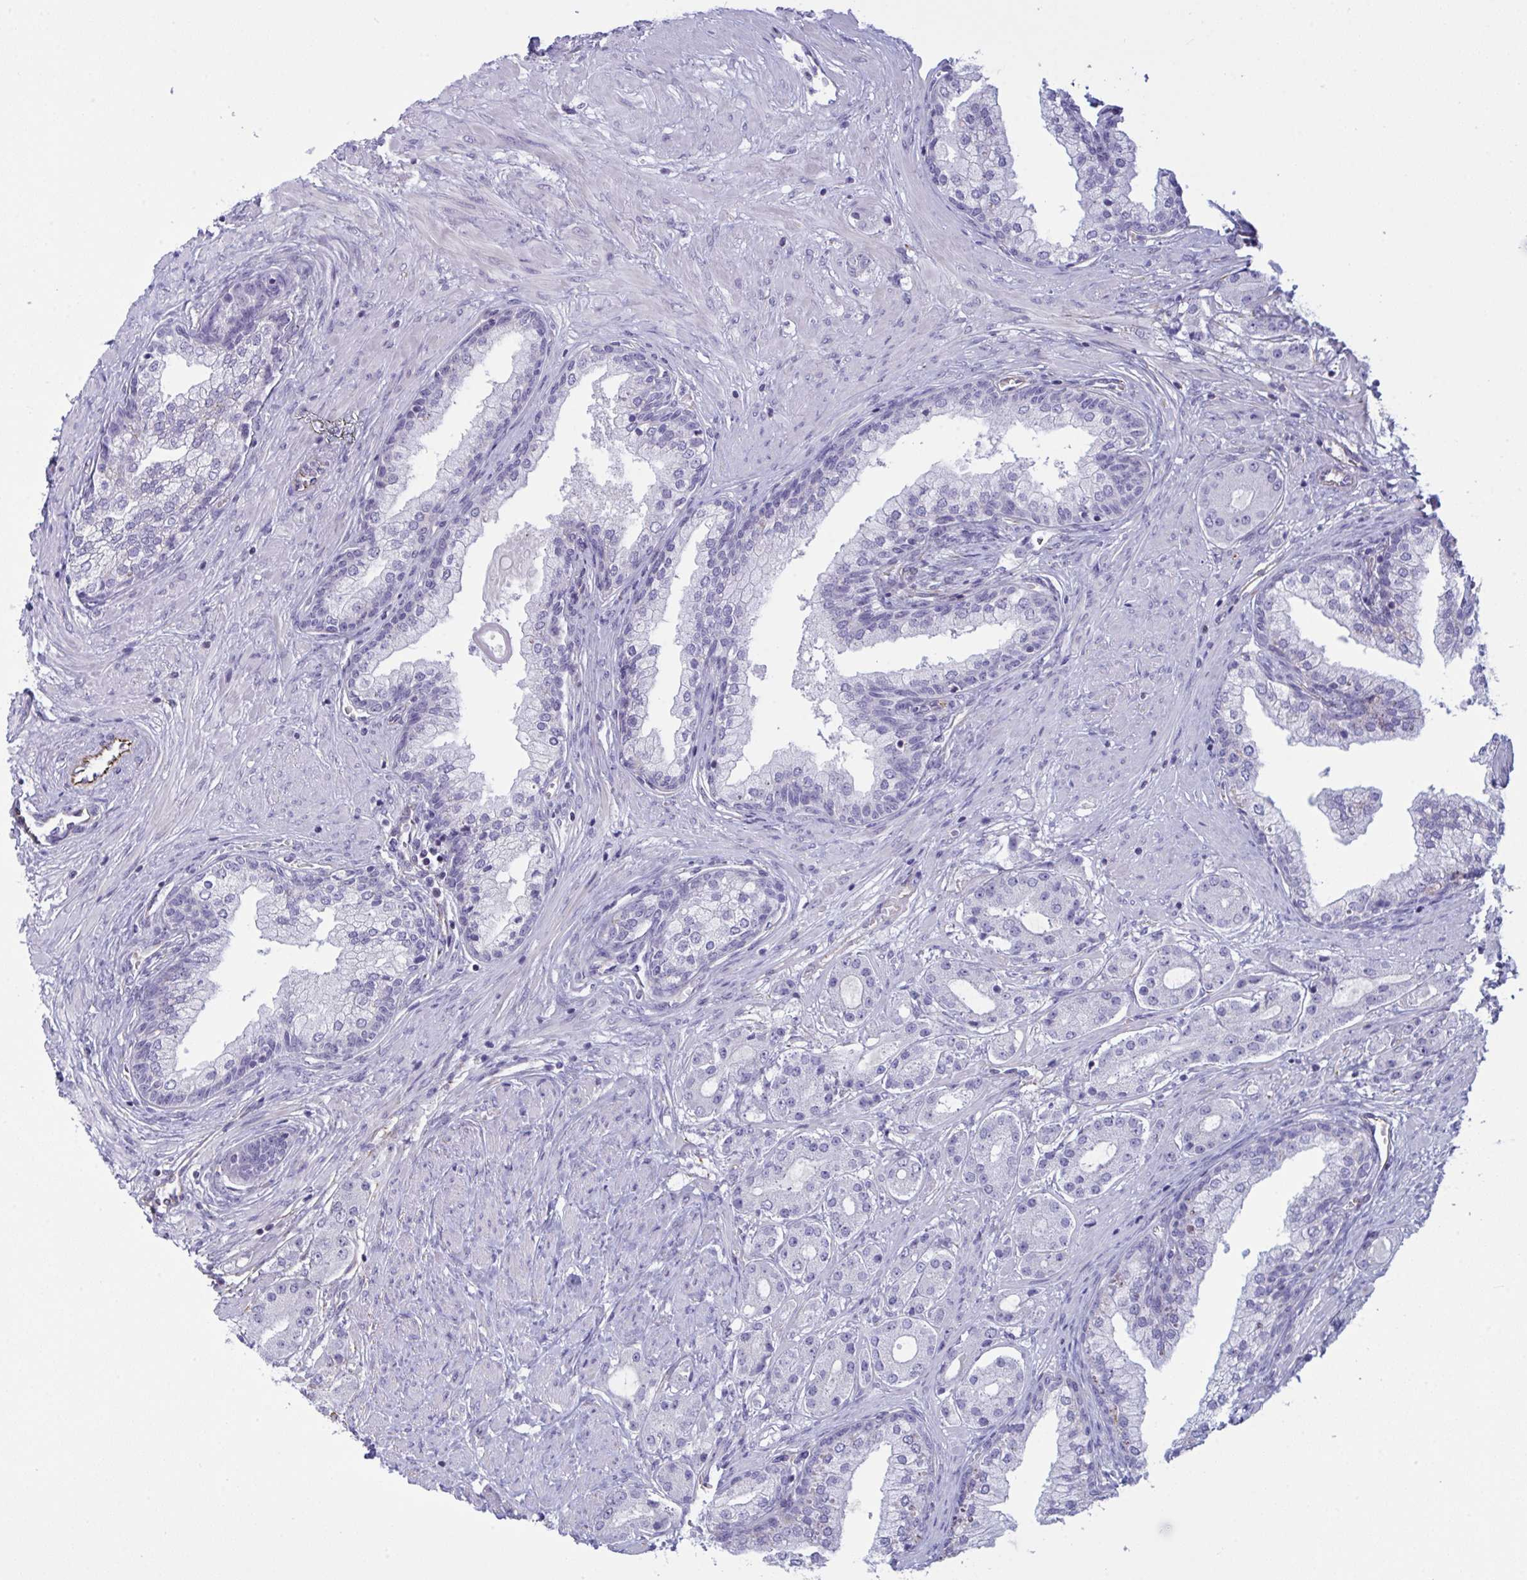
{"staining": {"intensity": "negative", "quantity": "none", "location": "none"}, "tissue": "prostate cancer", "cell_type": "Tumor cells", "image_type": "cancer", "snomed": [{"axis": "morphology", "description": "Adenocarcinoma, High grade"}, {"axis": "topography", "description": "Prostate"}], "caption": "DAB immunohistochemical staining of prostate cancer demonstrates no significant staining in tumor cells.", "gene": "DCBLD1", "patient": {"sex": "male", "age": 67}}